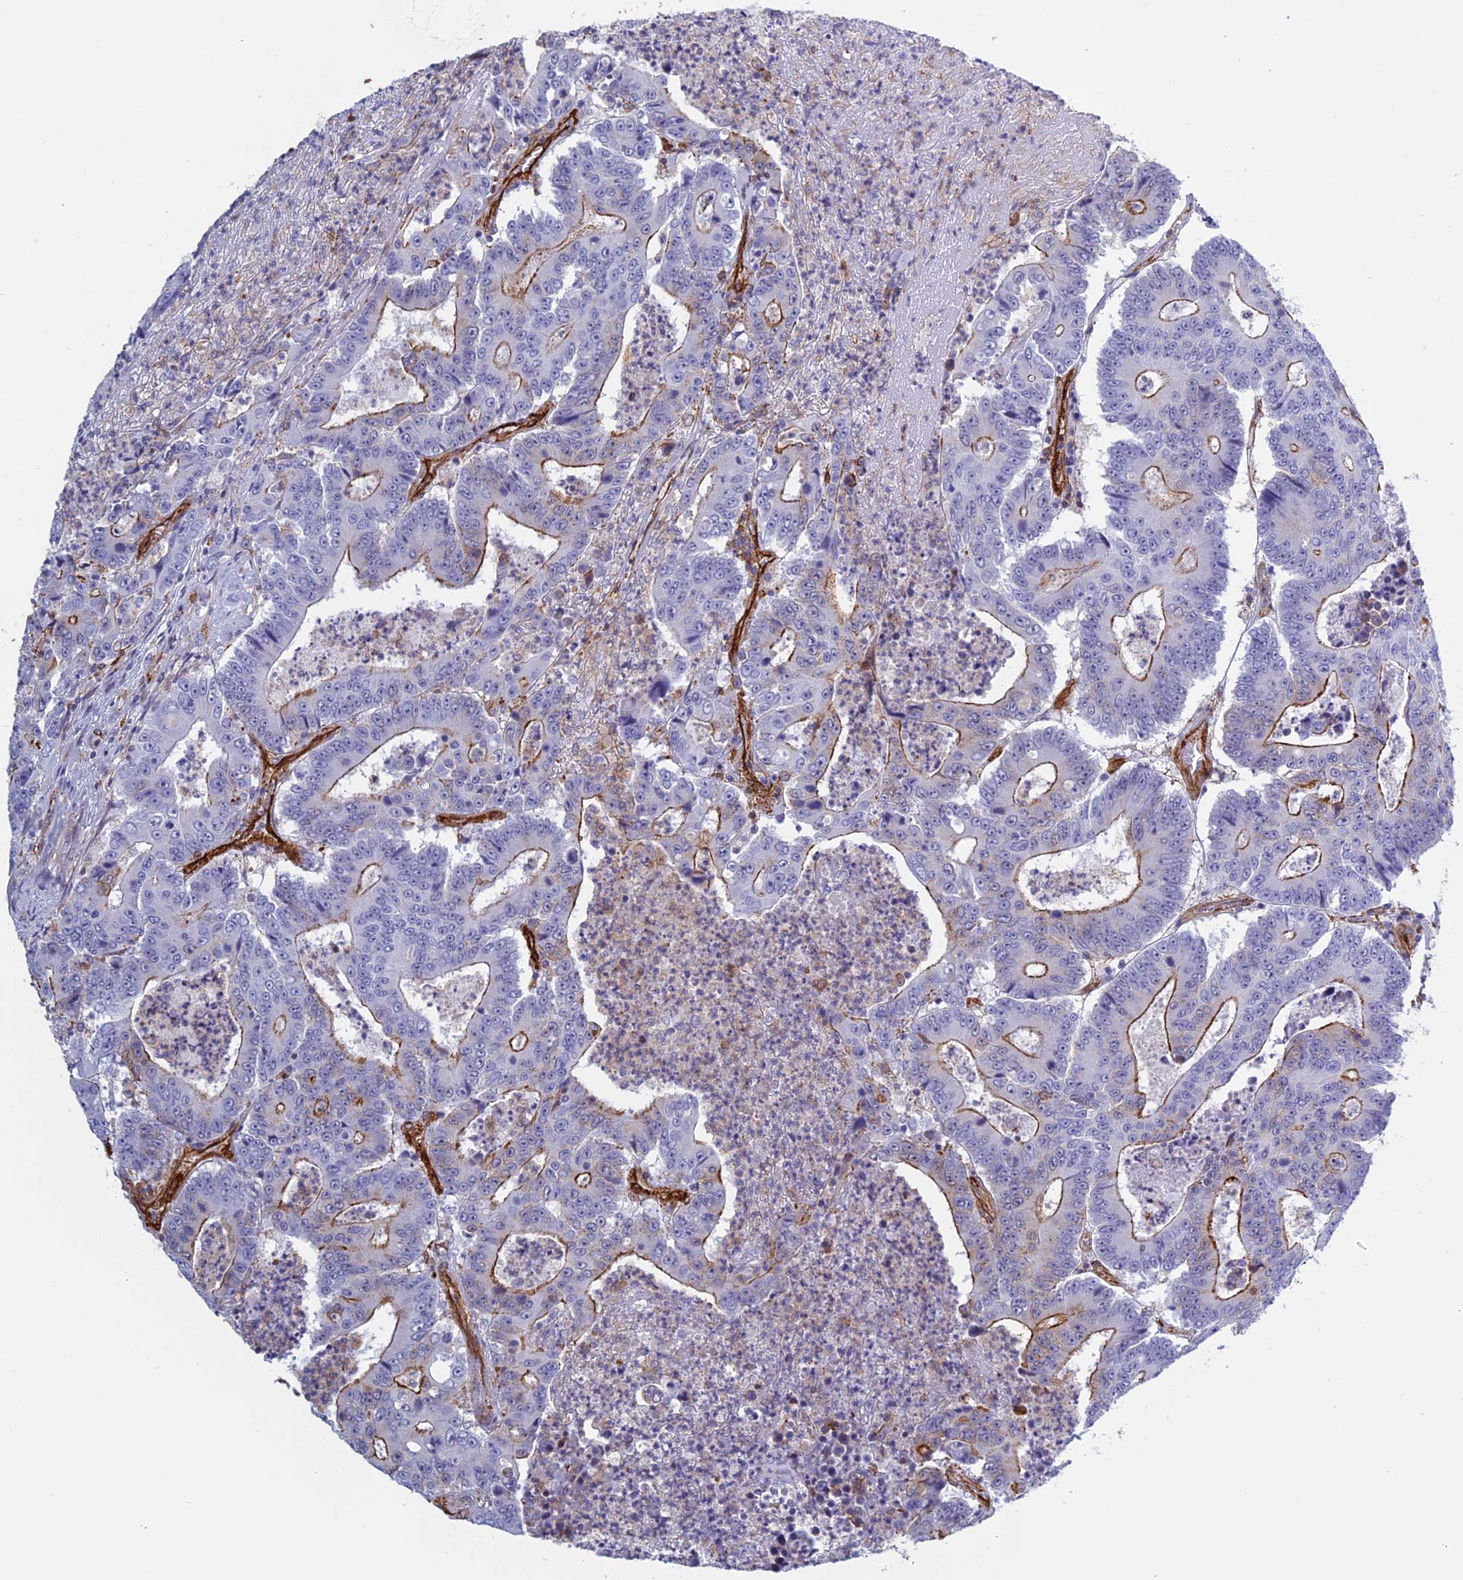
{"staining": {"intensity": "strong", "quantity": "25%-75%", "location": "cytoplasmic/membranous"}, "tissue": "colorectal cancer", "cell_type": "Tumor cells", "image_type": "cancer", "snomed": [{"axis": "morphology", "description": "Adenocarcinoma, NOS"}, {"axis": "topography", "description": "Colon"}], "caption": "This photomicrograph demonstrates colorectal cancer (adenocarcinoma) stained with immunohistochemistry to label a protein in brown. The cytoplasmic/membranous of tumor cells show strong positivity for the protein. Nuclei are counter-stained blue.", "gene": "ANGPTL2", "patient": {"sex": "male", "age": 83}}